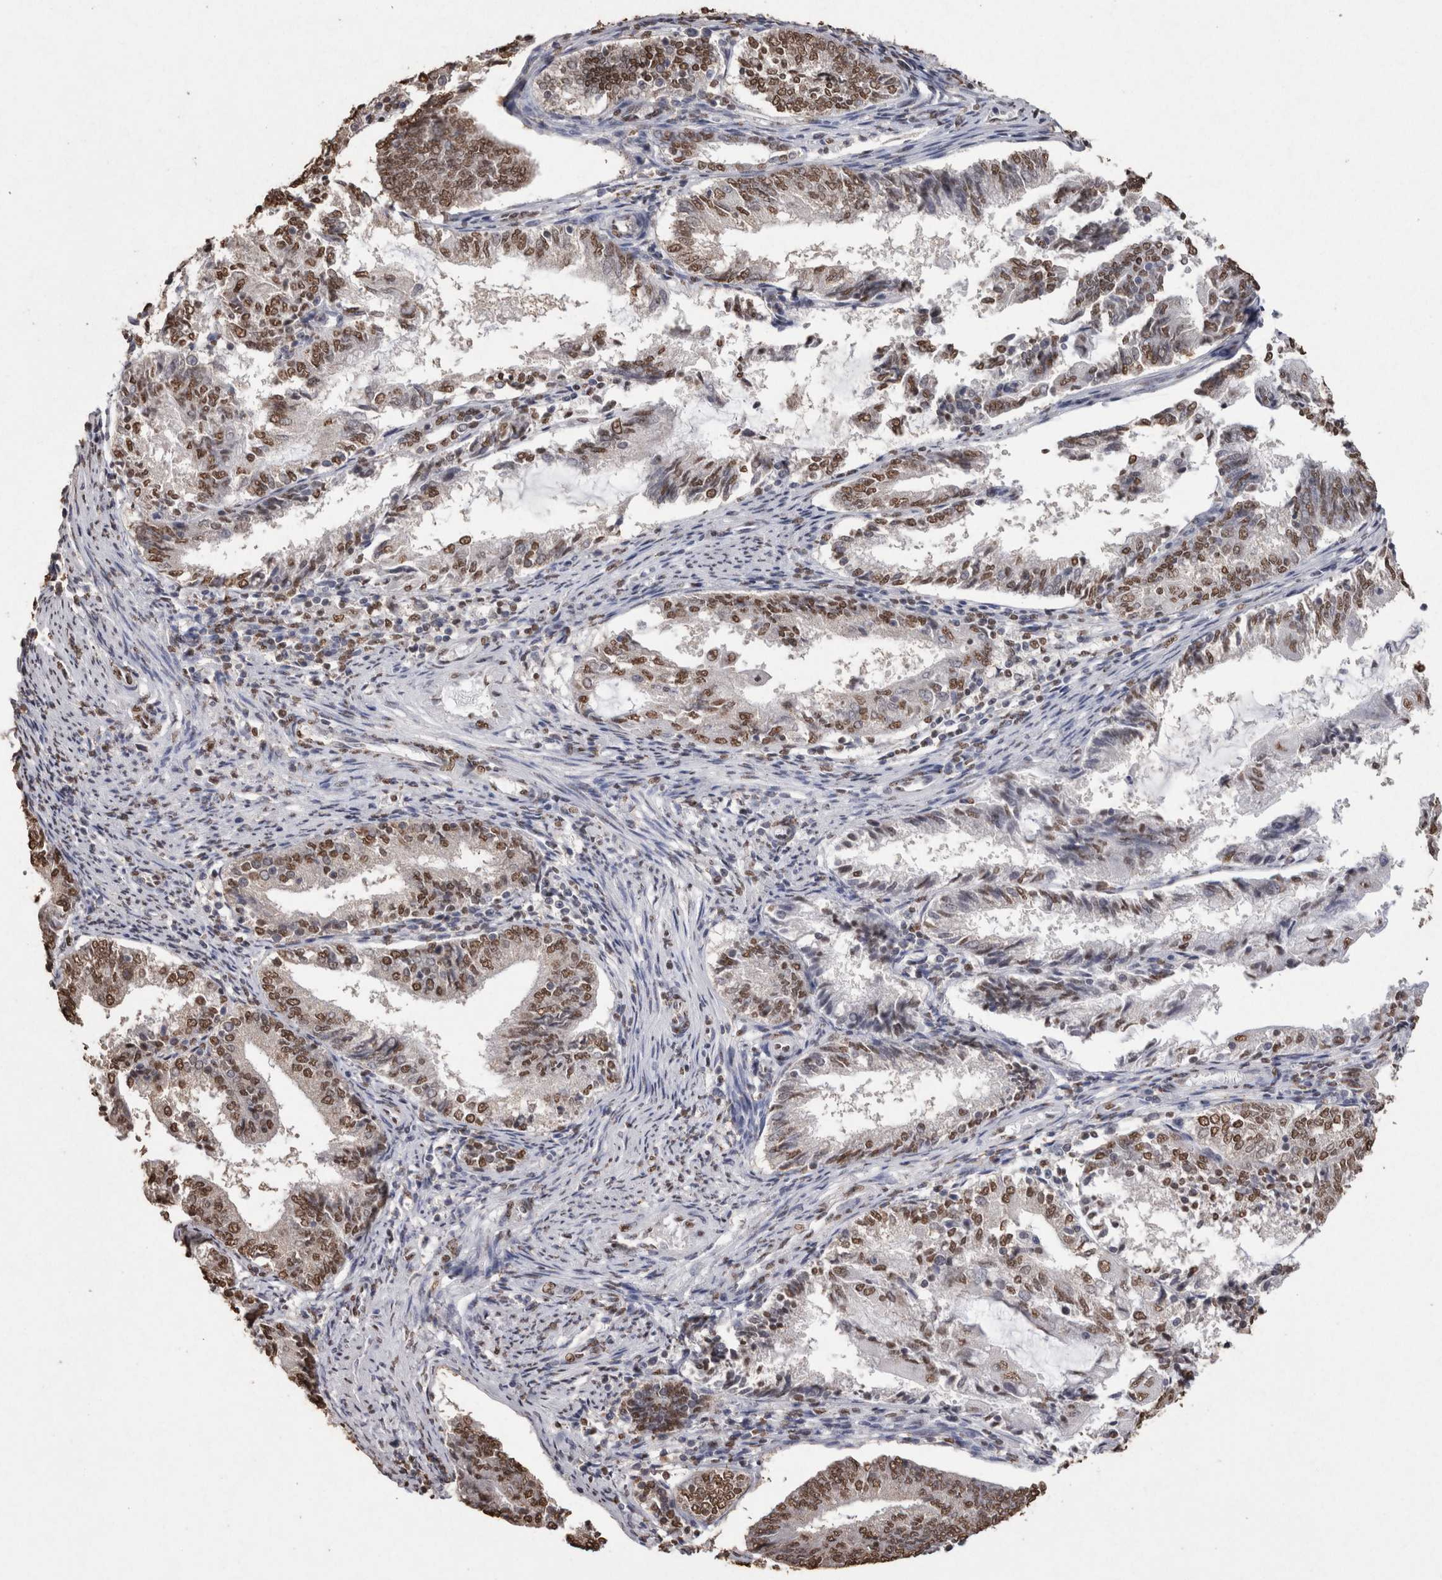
{"staining": {"intensity": "moderate", "quantity": ">75%", "location": "nuclear"}, "tissue": "endometrial cancer", "cell_type": "Tumor cells", "image_type": "cancer", "snomed": [{"axis": "morphology", "description": "Adenocarcinoma, NOS"}, {"axis": "topography", "description": "Endometrium"}], "caption": "DAB (3,3'-diaminobenzidine) immunohistochemical staining of endometrial cancer displays moderate nuclear protein staining in approximately >75% of tumor cells.", "gene": "NTHL1", "patient": {"sex": "female", "age": 81}}